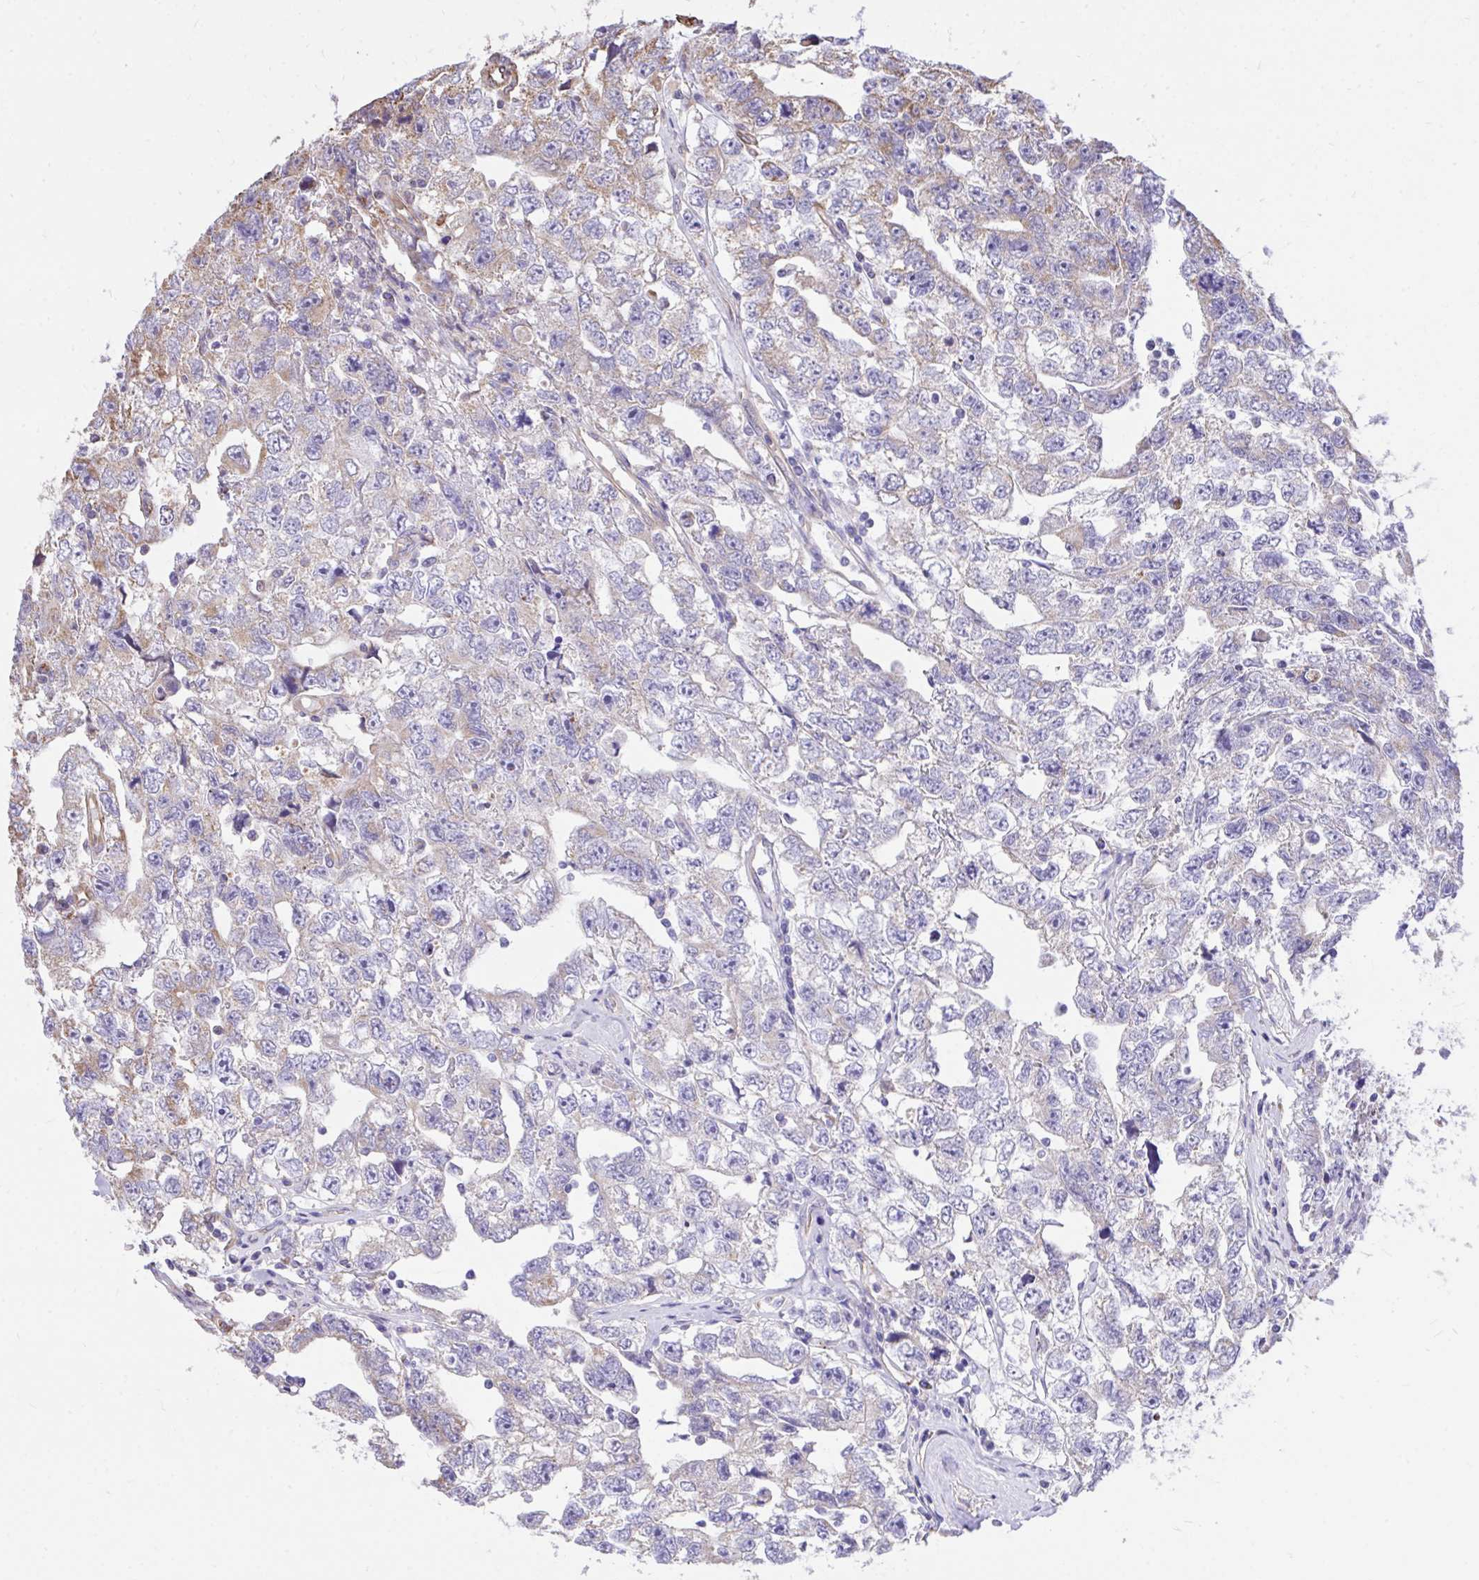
{"staining": {"intensity": "weak", "quantity": "<25%", "location": "cytoplasmic/membranous"}, "tissue": "testis cancer", "cell_type": "Tumor cells", "image_type": "cancer", "snomed": [{"axis": "morphology", "description": "Carcinoma, Embryonal, NOS"}, {"axis": "topography", "description": "Testis"}], "caption": "Human testis embryonal carcinoma stained for a protein using immunohistochemistry demonstrates no positivity in tumor cells.", "gene": "RNF103", "patient": {"sex": "male", "age": 22}}